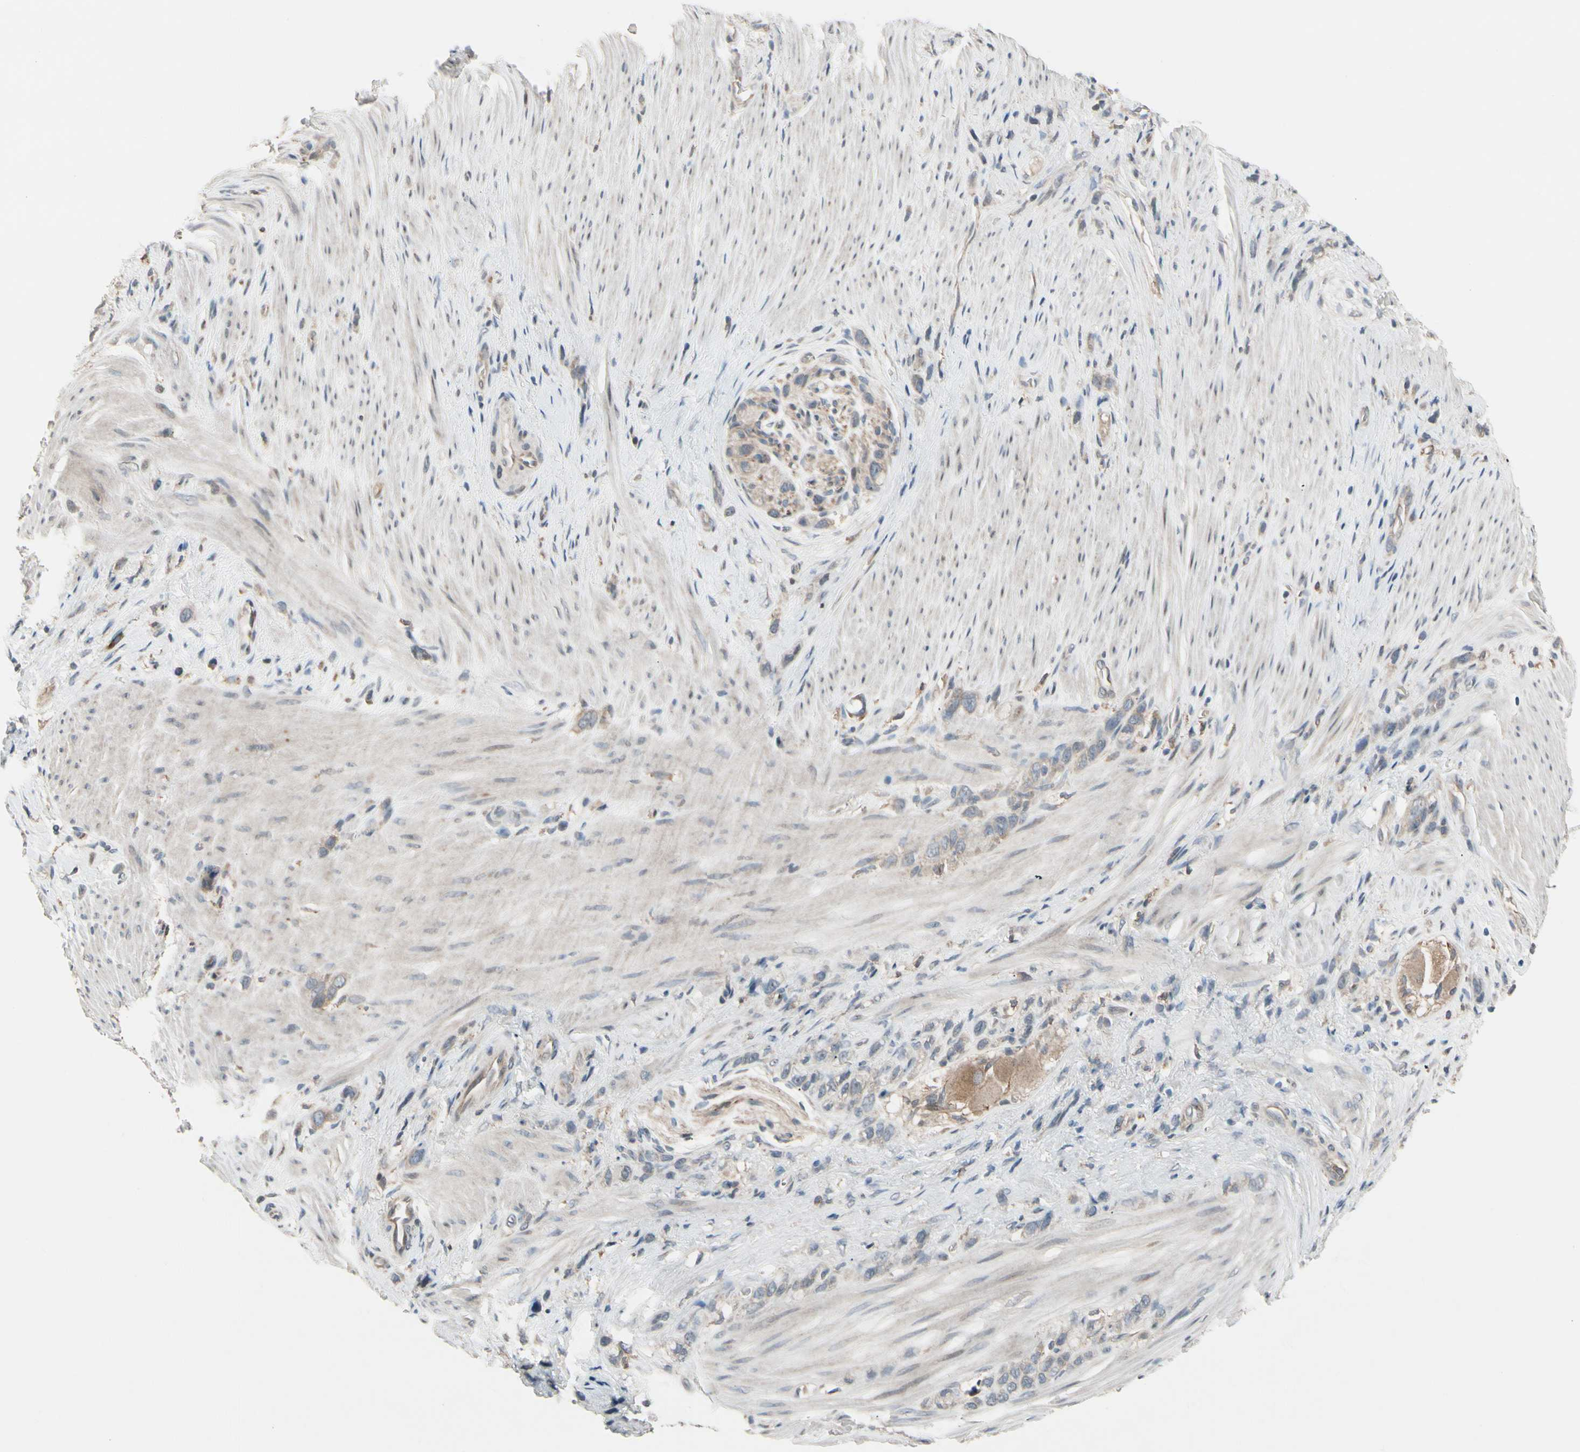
{"staining": {"intensity": "weak", "quantity": "25%-75%", "location": "cytoplasmic/membranous"}, "tissue": "stomach cancer", "cell_type": "Tumor cells", "image_type": "cancer", "snomed": [{"axis": "morphology", "description": "Normal tissue, NOS"}, {"axis": "morphology", "description": "Adenocarcinoma, NOS"}, {"axis": "morphology", "description": "Adenocarcinoma, High grade"}, {"axis": "topography", "description": "Stomach, upper"}, {"axis": "topography", "description": "Stomach"}], "caption": "Immunohistochemical staining of human stomach cancer exhibits weak cytoplasmic/membranous protein staining in about 25%-75% of tumor cells.", "gene": "SNX29", "patient": {"sex": "female", "age": 65}}